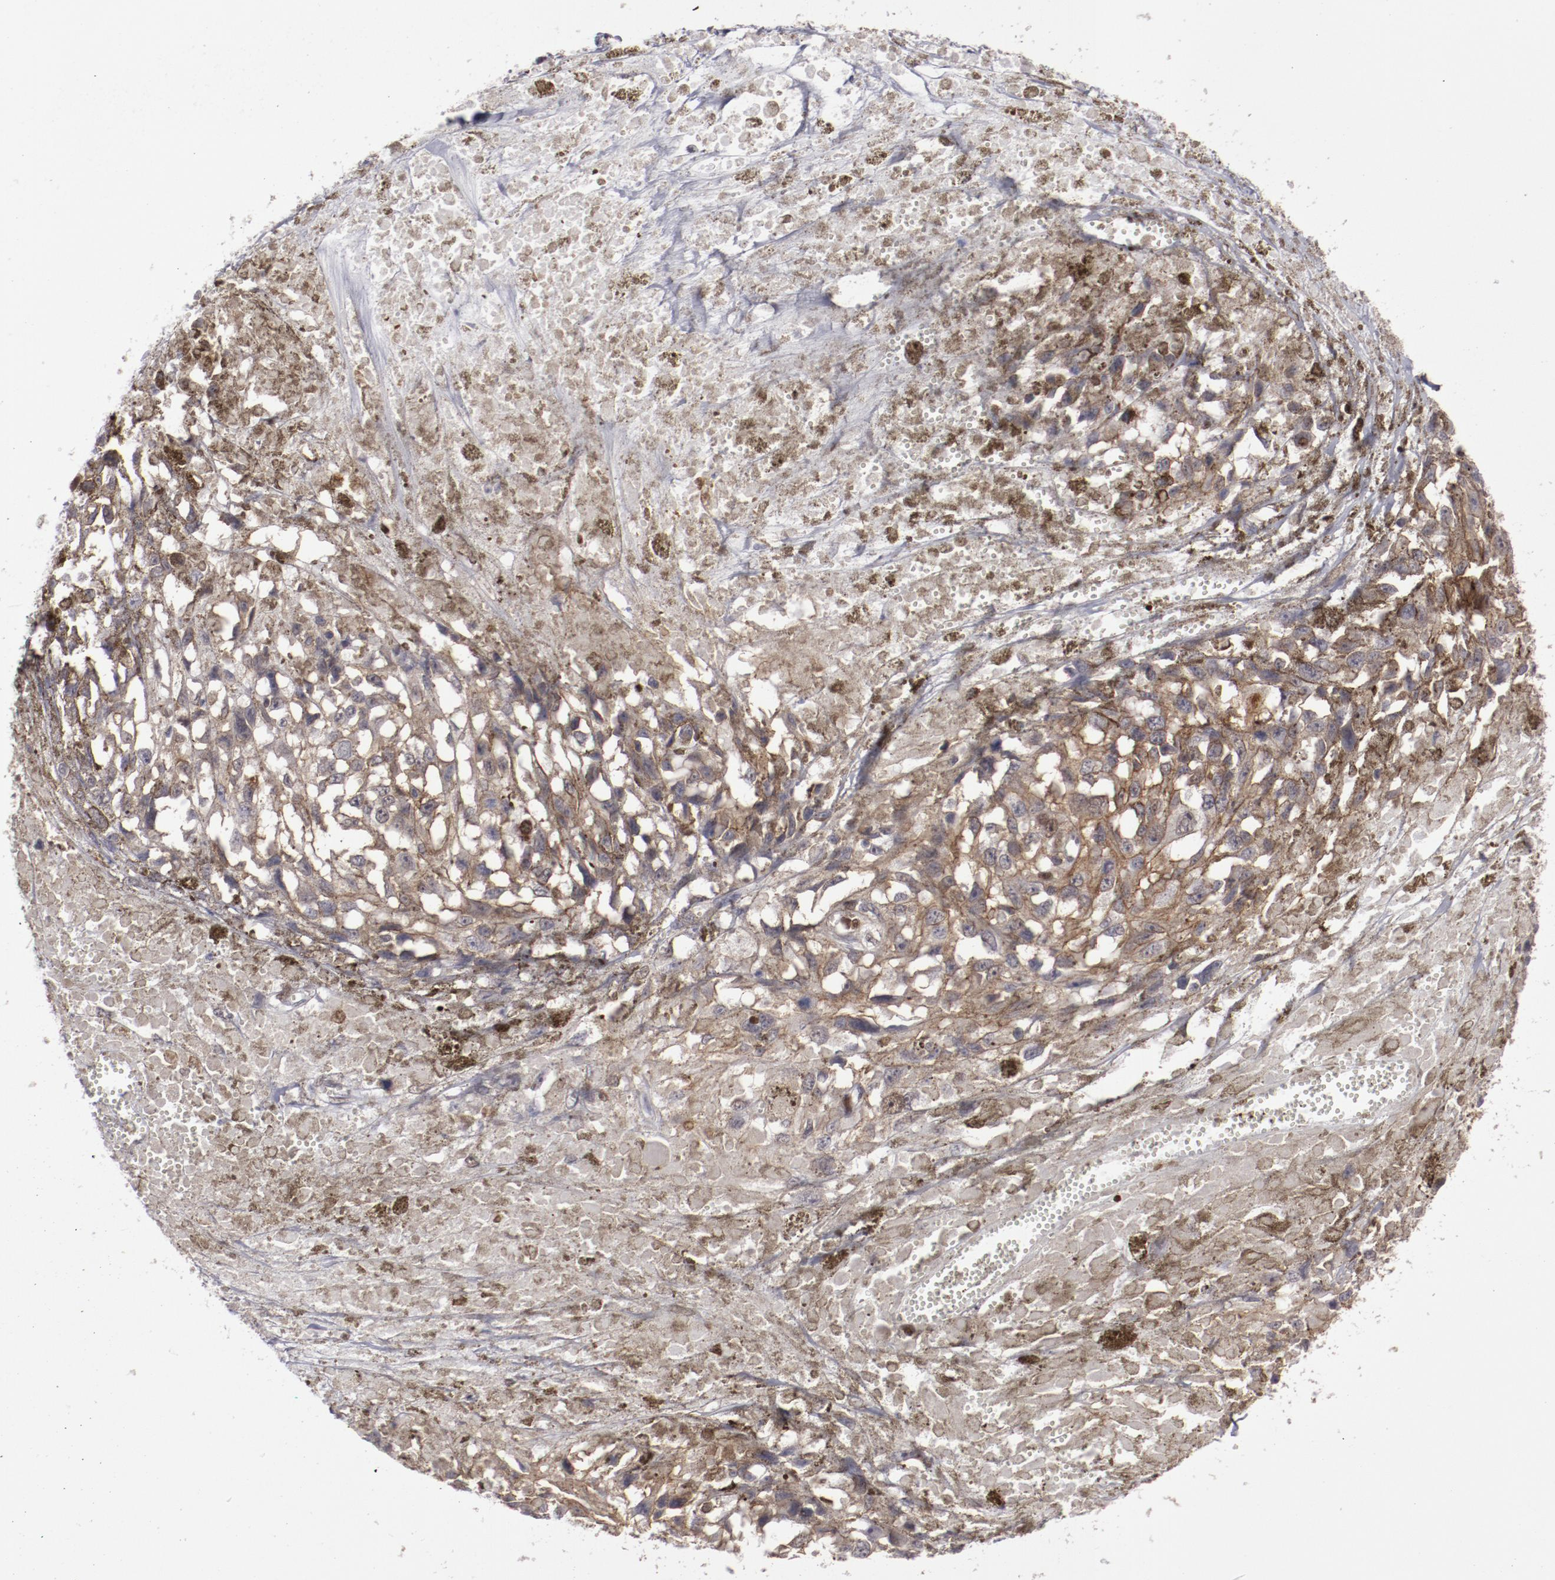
{"staining": {"intensity": "moderate", "quantity": "25%-75%", "location": "cytoplasmic/membranous"}, "tissue": "melanoma", "cell_type": "Tumor cells", "image_type": "cancer", "snomed": [{"axis": "morphology", "description": "Malignant melanoma, Metastatic site"}, {"axis": "topography", "description": "Lymph node"}], "caption": "Malignant melanoma (metastatic site) tissue reveals moderate cytoplasmic/membranous staining in about 25%-75% of tumor cells The staining was performed using DAB to visualize the protein expression in brown, while the nuclei were stained in blue with hematoxylin (Magnification: 20x).", "gene": "LEF1", "patient": {"sex": "male", "age": 59}}